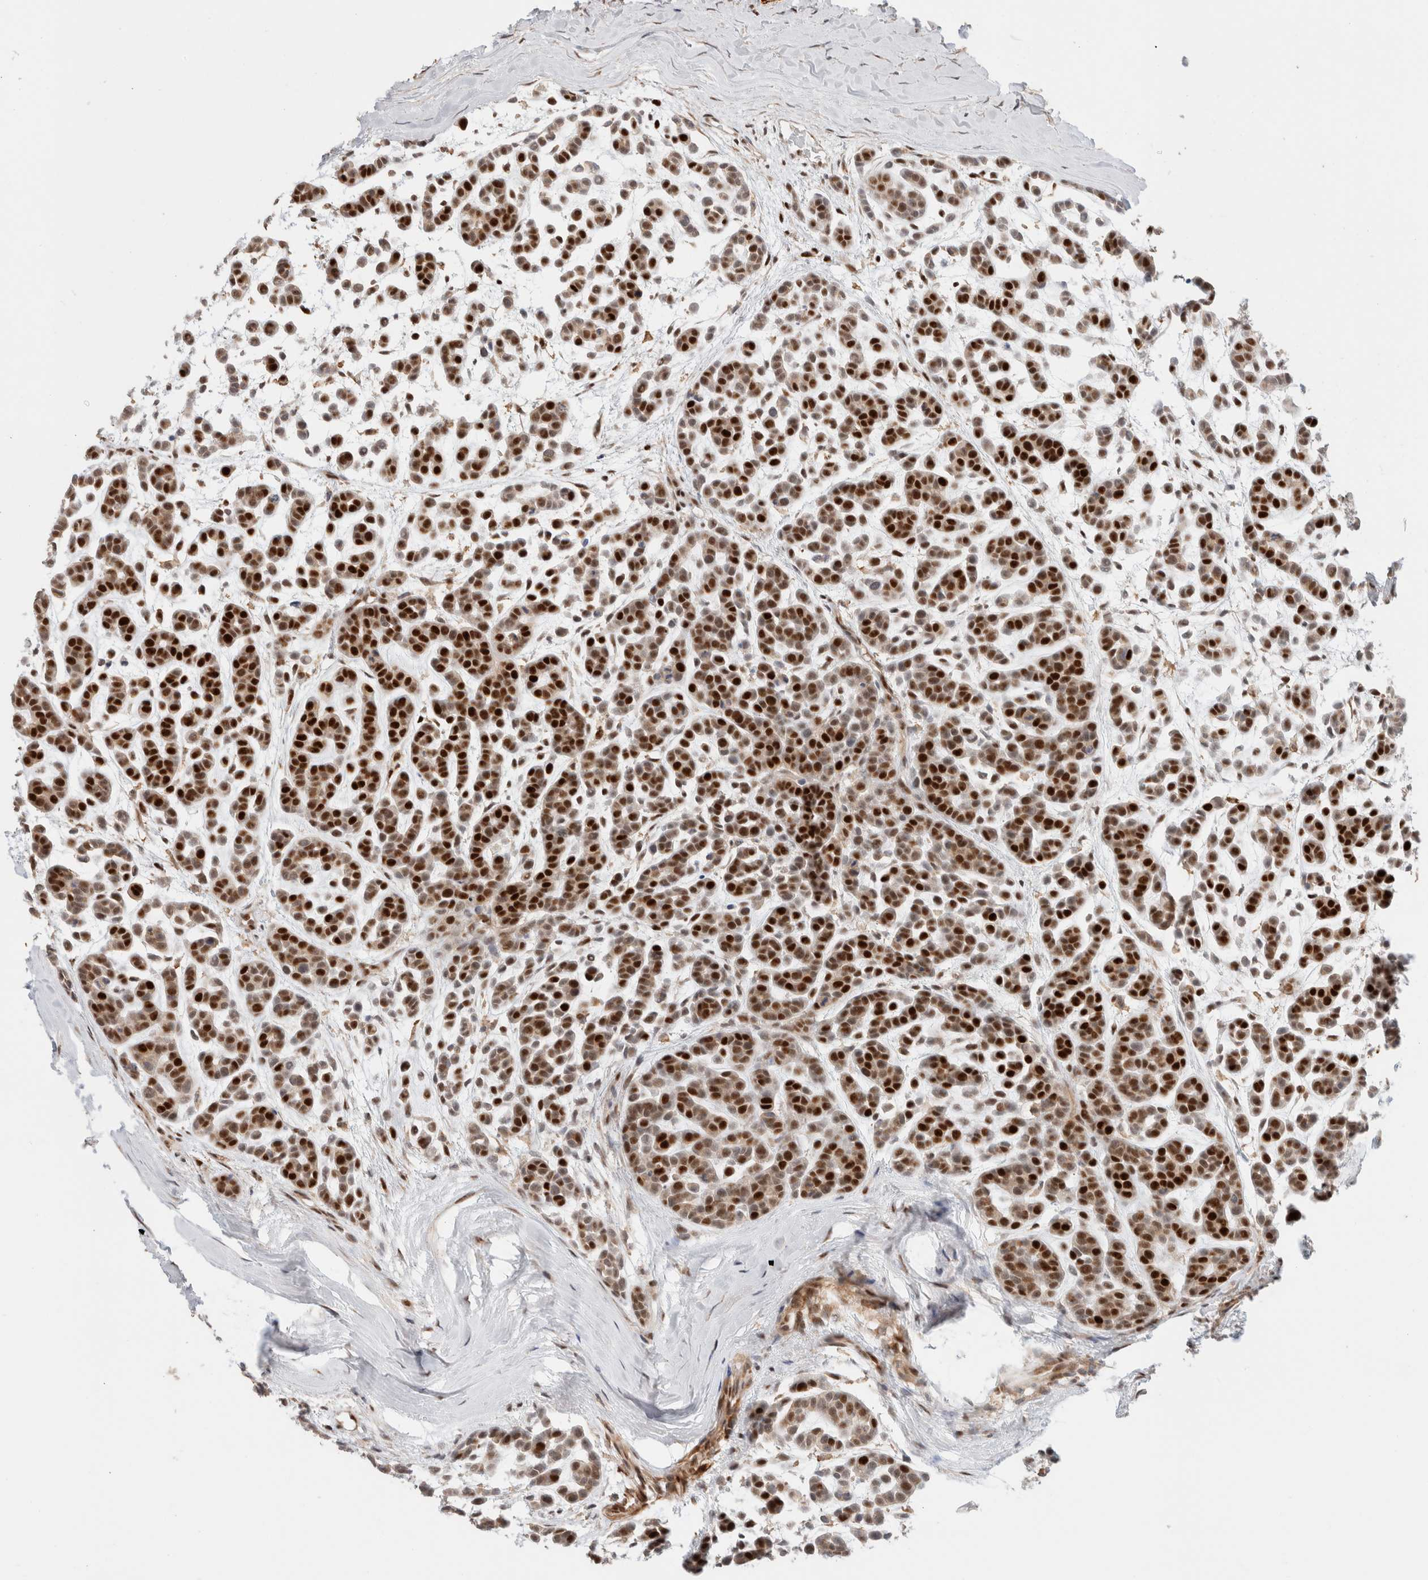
{"staining": {"intensity": "strong", "quantity": ">75%", "location": "nuclear"}, "tissue": "head and neck cancer", "cell_type": "Tumor cells", "image_type": "cancer", "snomed": [{"axis": "morphology", "description": "Adenocarcinoma, NOS"}, {"axis": "morphology", "description": "Adenoma, NOS"}, {"axis": "topography", "description": "Head-Neck"}], "caption": "Head and neck cancer (adenocarcinoma) stained with a brown dye reveals strong nuclear positive positivity in approximately >75% of tumor cells.", "gene": "ID3", "patient": {"sex": "female", "age": 55}}